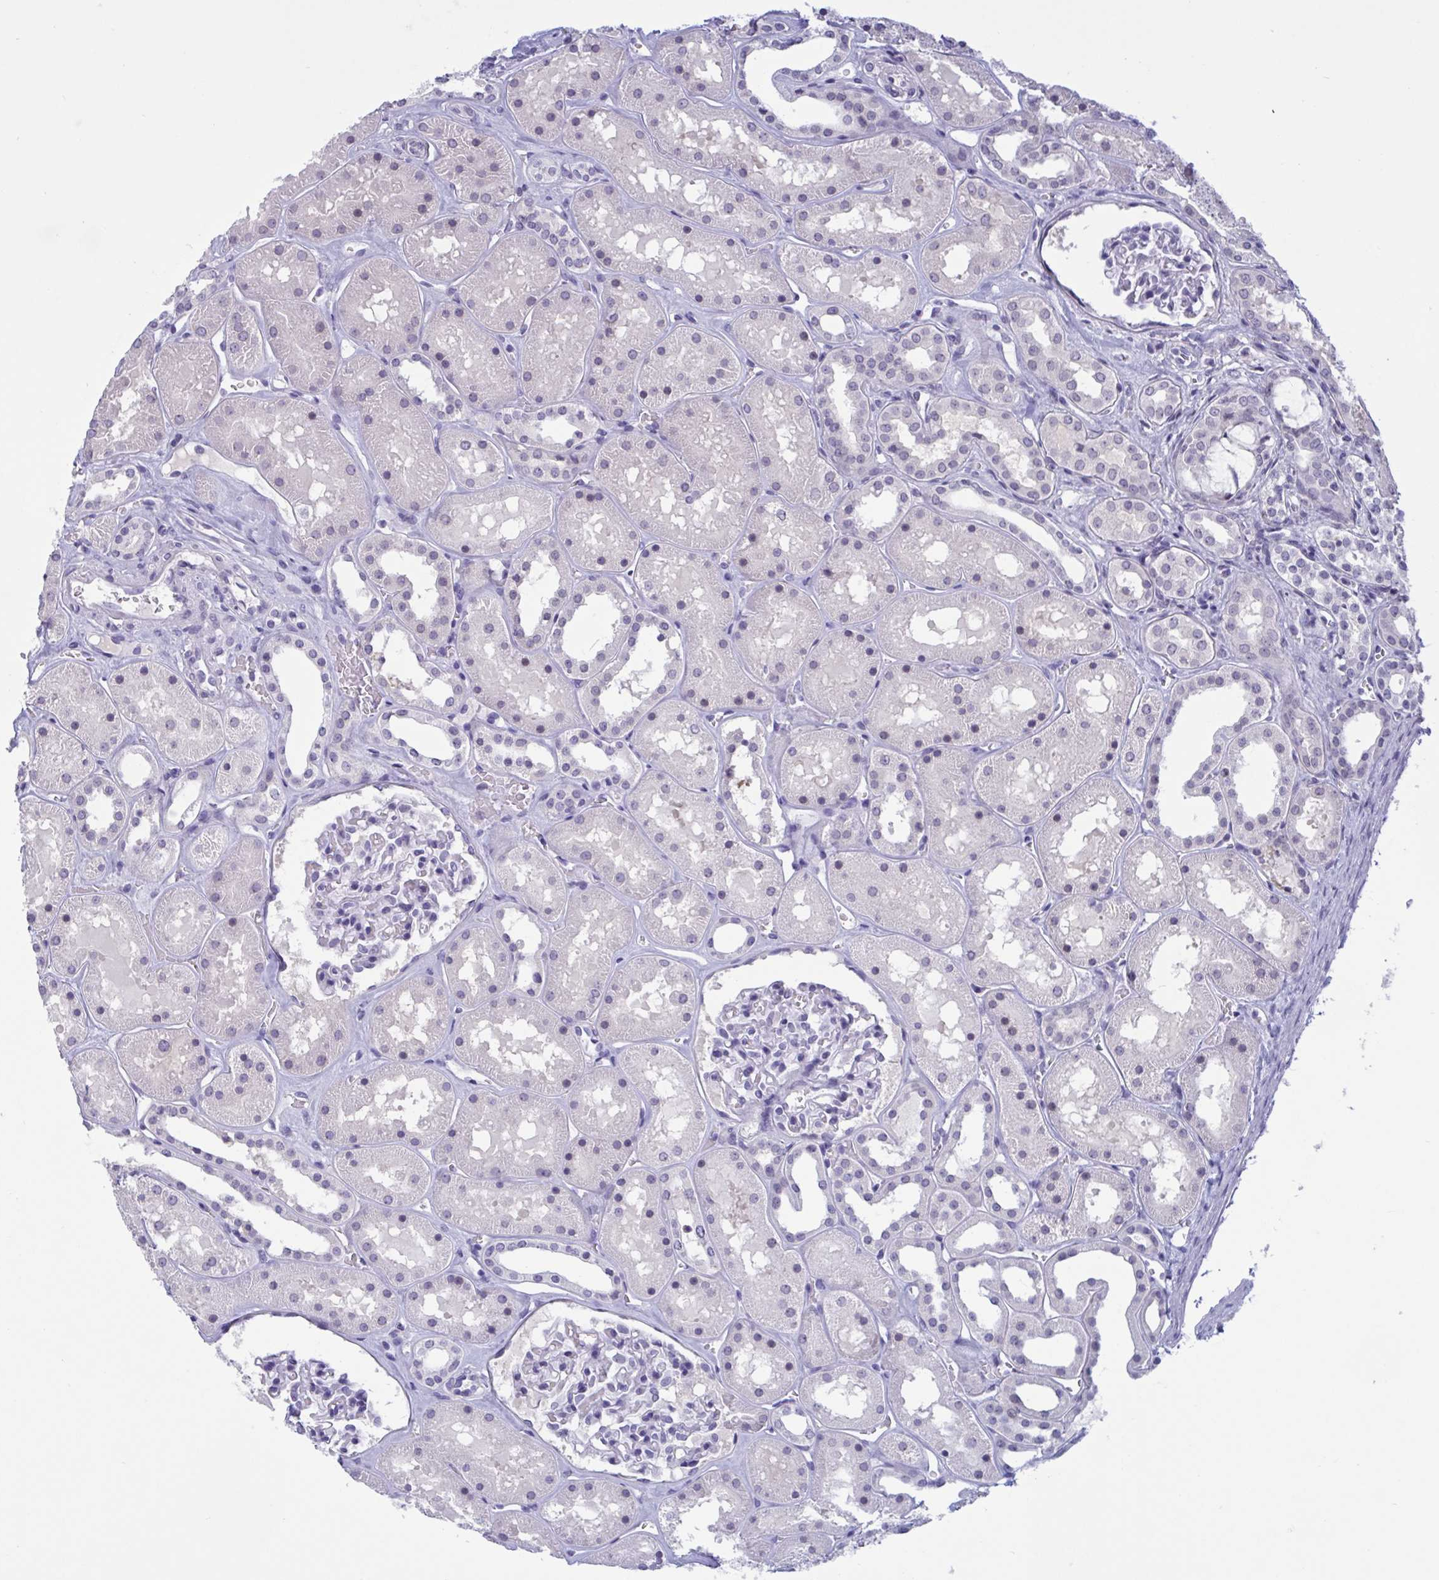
{"staining": {"intensity": "negative", "quantity": "none", "location": "none"}, "tissue": "kidney", "cell_type": "Cells in glomeruli", "image_type": "normal", "snomed": [{"axis": "morphology", "description": "Normal tissue, NOS"}, {"axis": "topography", "description": "Kidney"}], "caption": "The photomicrograph demonstrates no staining of cells in glomeruli in normal kidney.", "gene": "SERPINB13", "patient": {"sex": "female", "age": 41}}